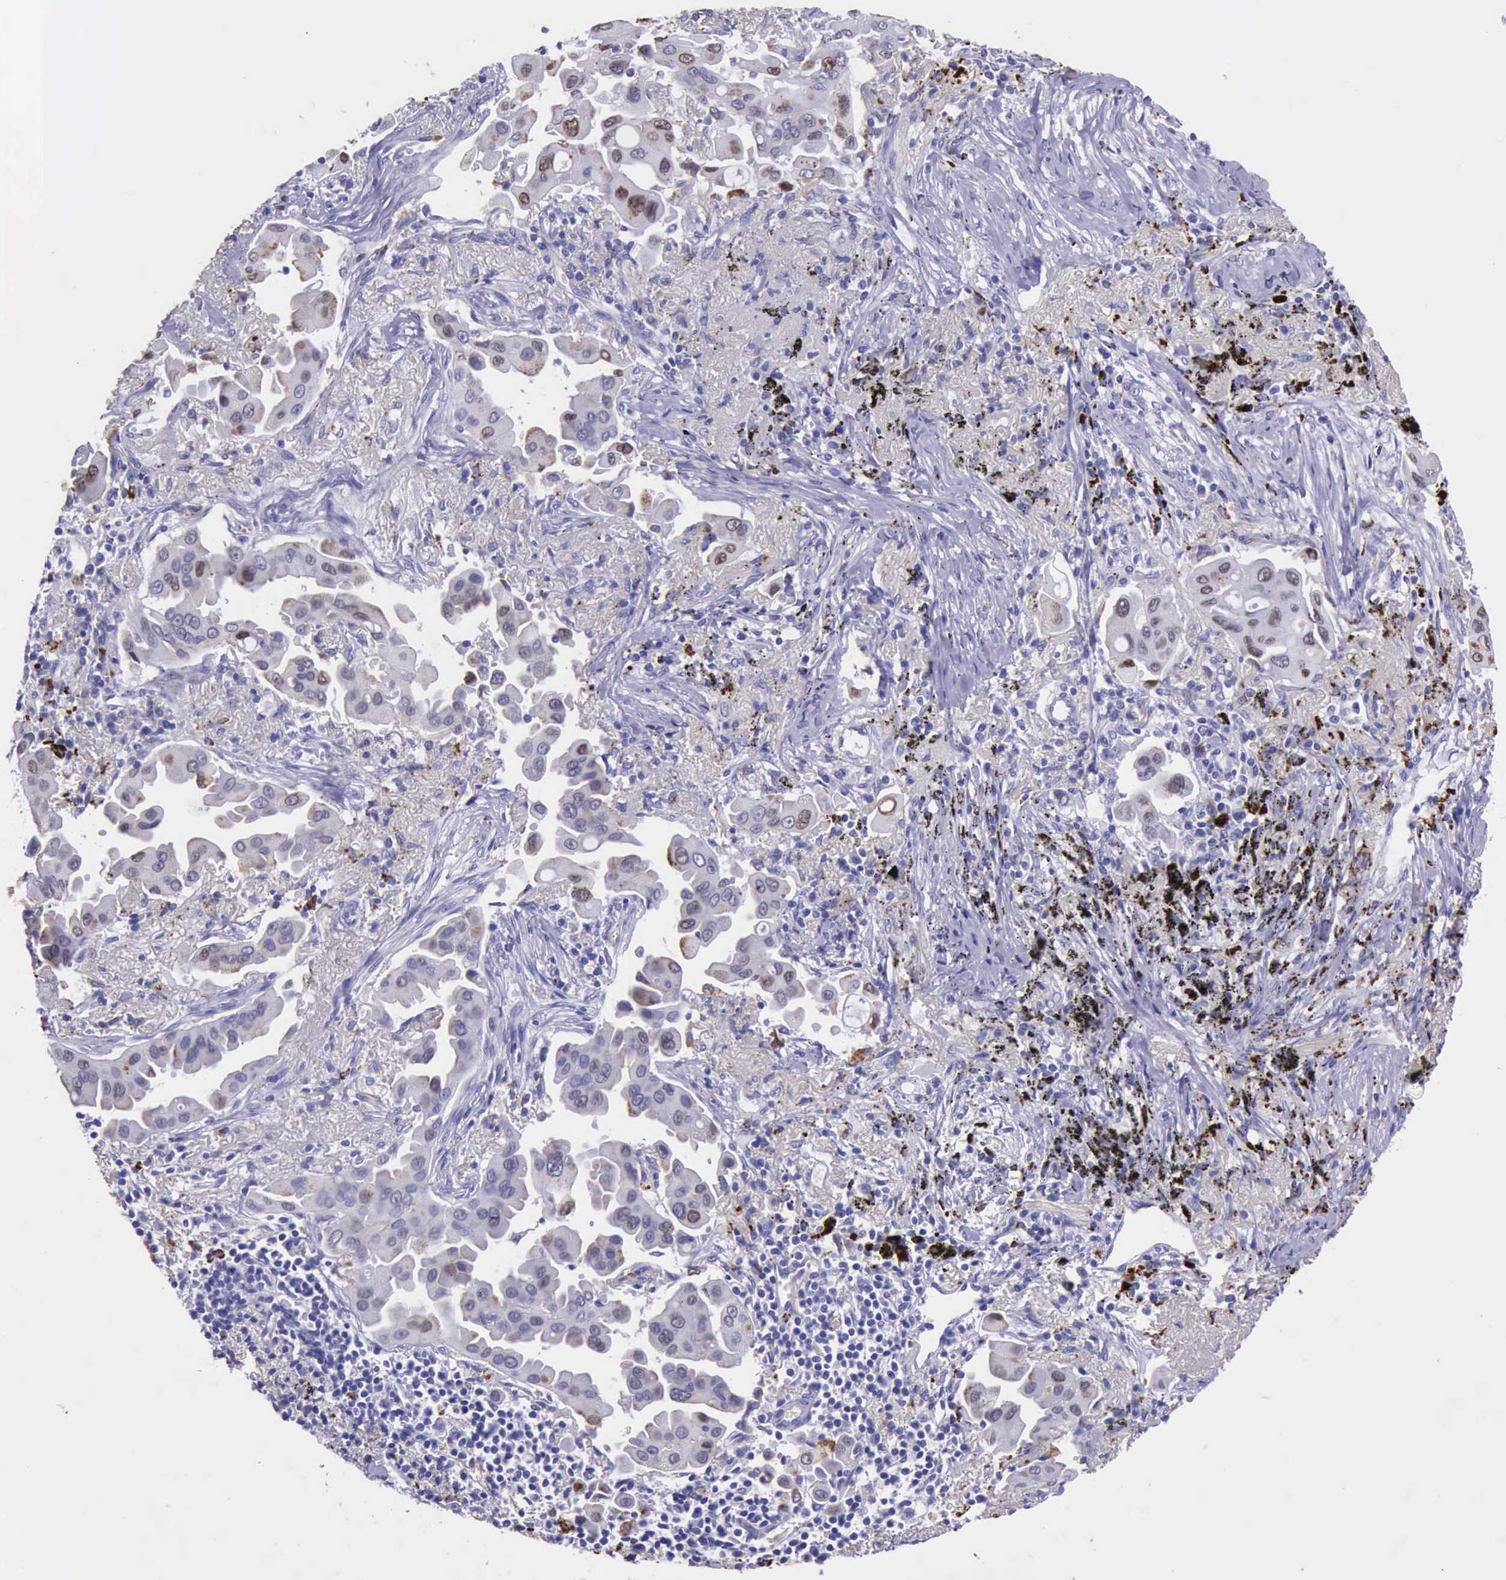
{"staining": {"intensity": "weak", "quantity": "25%-75%", "location": "cytoplasmic/membranous,nuclear"}, "tissue": "lung cancer", "cell_type": "Tumor cells", "image_type": "cancer", "snomed": [{"axis": "morphology", "description": "Adenocarcinoma, NOS"}, {"axis": "topography", "description": "Lung"}], "caption": "Immunohistochemical staining of human adenocarcinoma (lung) reveals low levels of weak cytoplasmic/membranous and nuclear expression in approximately 25%-75% of tumor cells.", "gene": "GLA", "patient": {"sex": "male", "age": 68}}